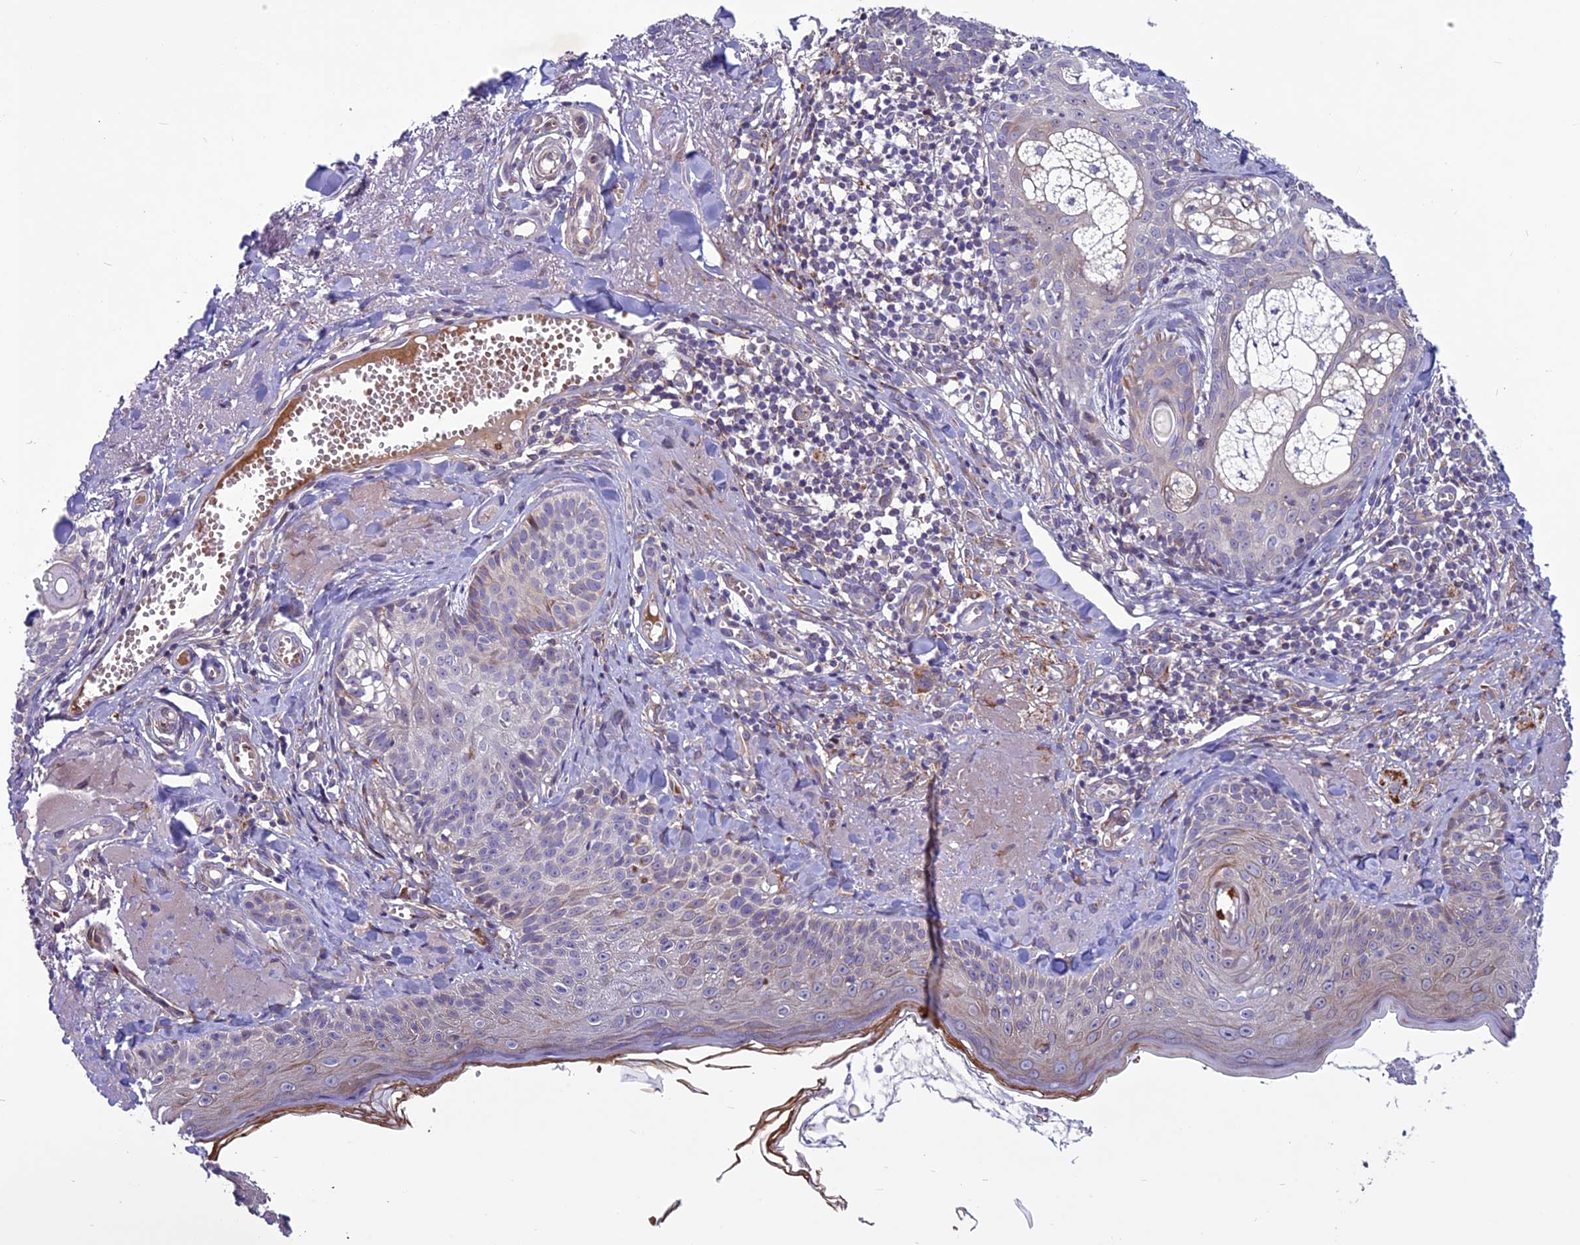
{"staining": {"intensity": "negative", "quantity": "none", "location": "none"}, "tissue": "skin cancer", "cell_type": "Tumor cells", "image_type": "cancer", "snomed": [{"axis": "morphology", "description": "Basal cell carcinoma"}, {"axis": "topography", "description": "Skin"}], "caption": "The image exhibits no significant expression in tumor cells of basal cell carcinoma (skin).", "gene": "MIEF2", "patient": {"sex": "female", "age": 74}}